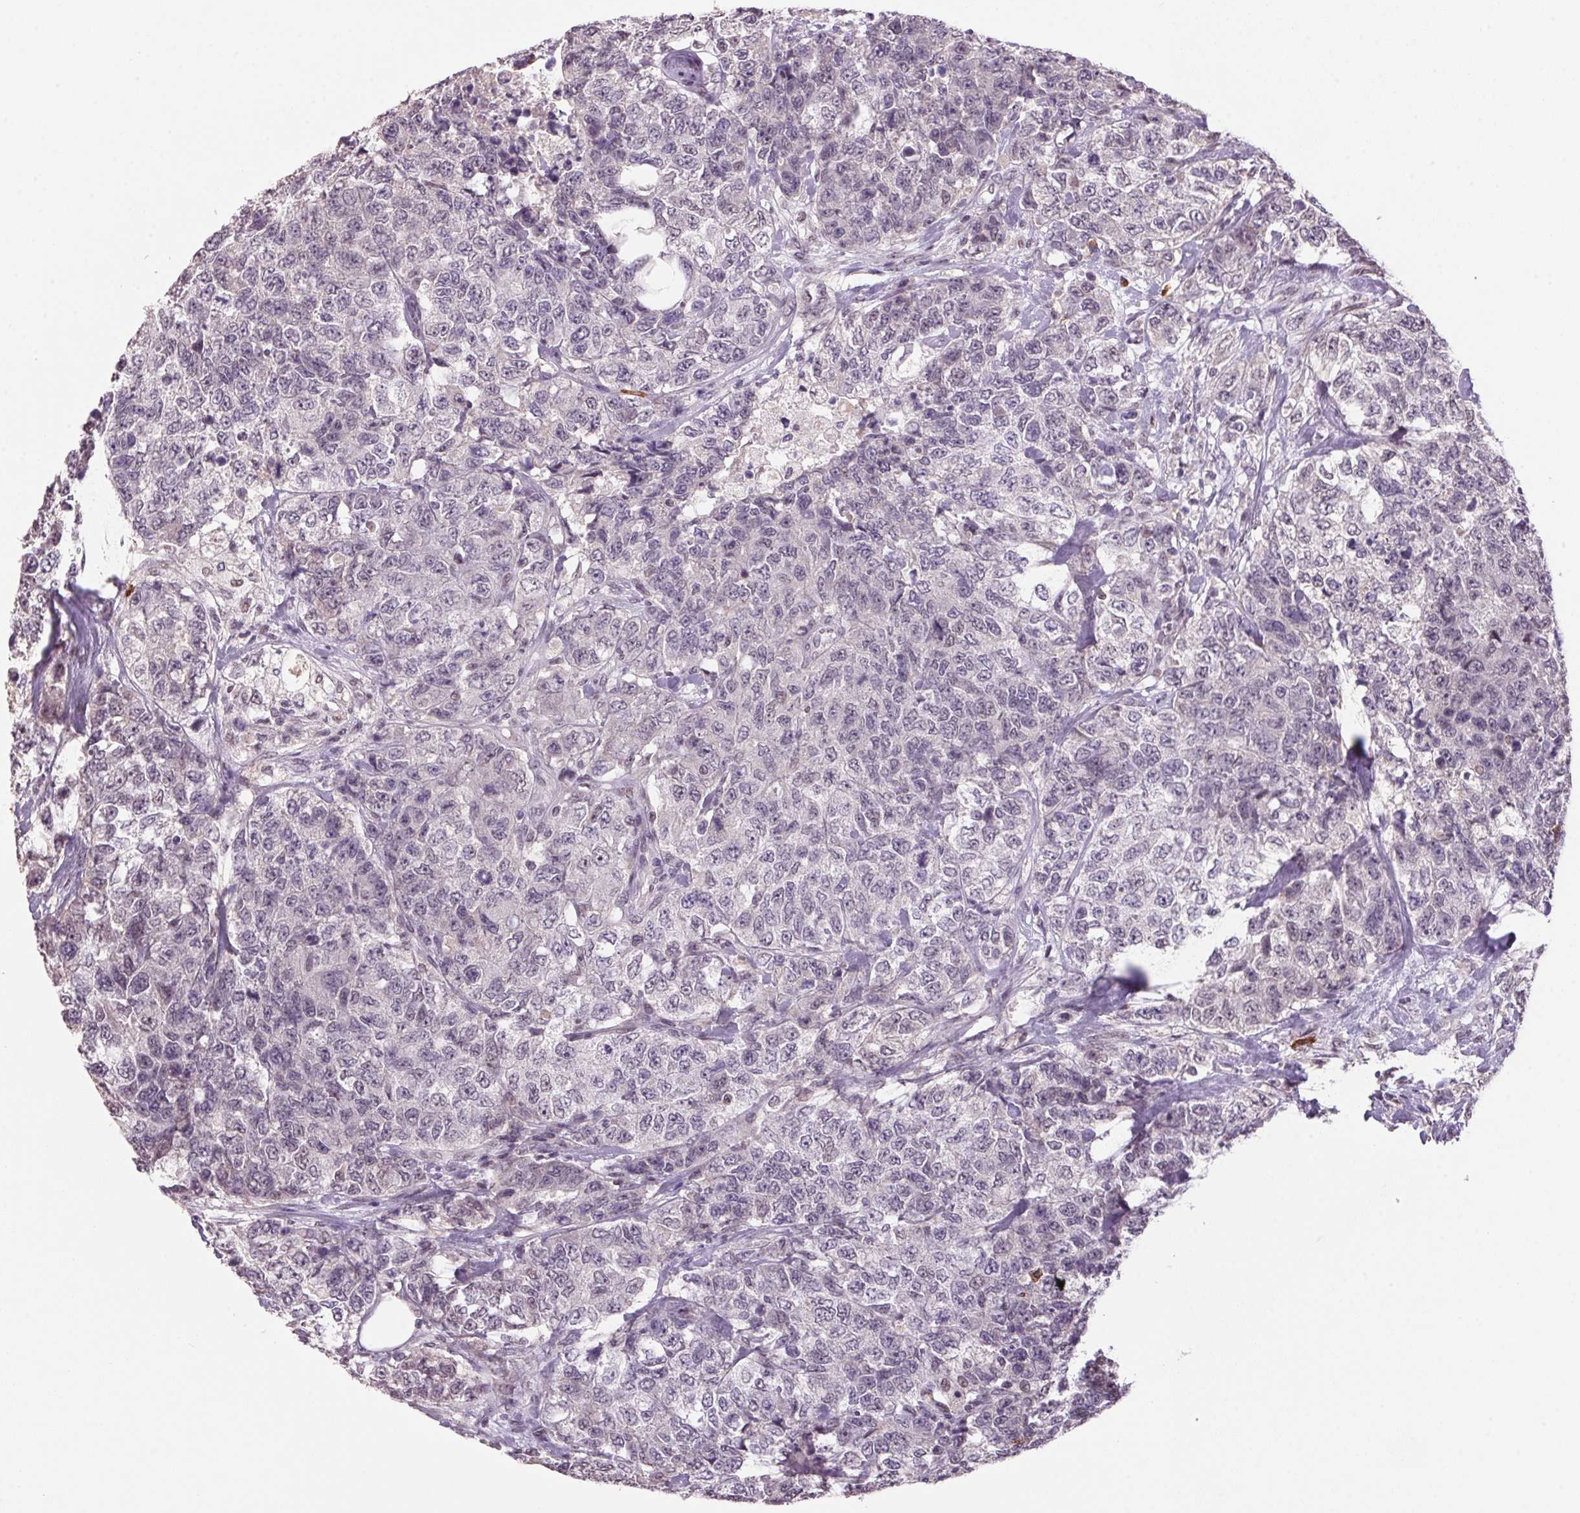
{"staining": {"intensity": "negative", "quantity": "none", "location": "none"}, "tissue": "urothelial cancer", "cell_type": "Tumor cells", "image_type": "cancer", "snomed": [{"axis": "morphology", "description": "Urothelial carcinoma, High grade"}, {"axis": "topography", "description": "Urinary bladder"}], "caption": "The histopathology image exhibits no significant staining in tumor cells of urothelial cancer.", "gene": "ZBTB4", "patient": {"sex": "female", "age": 78}}